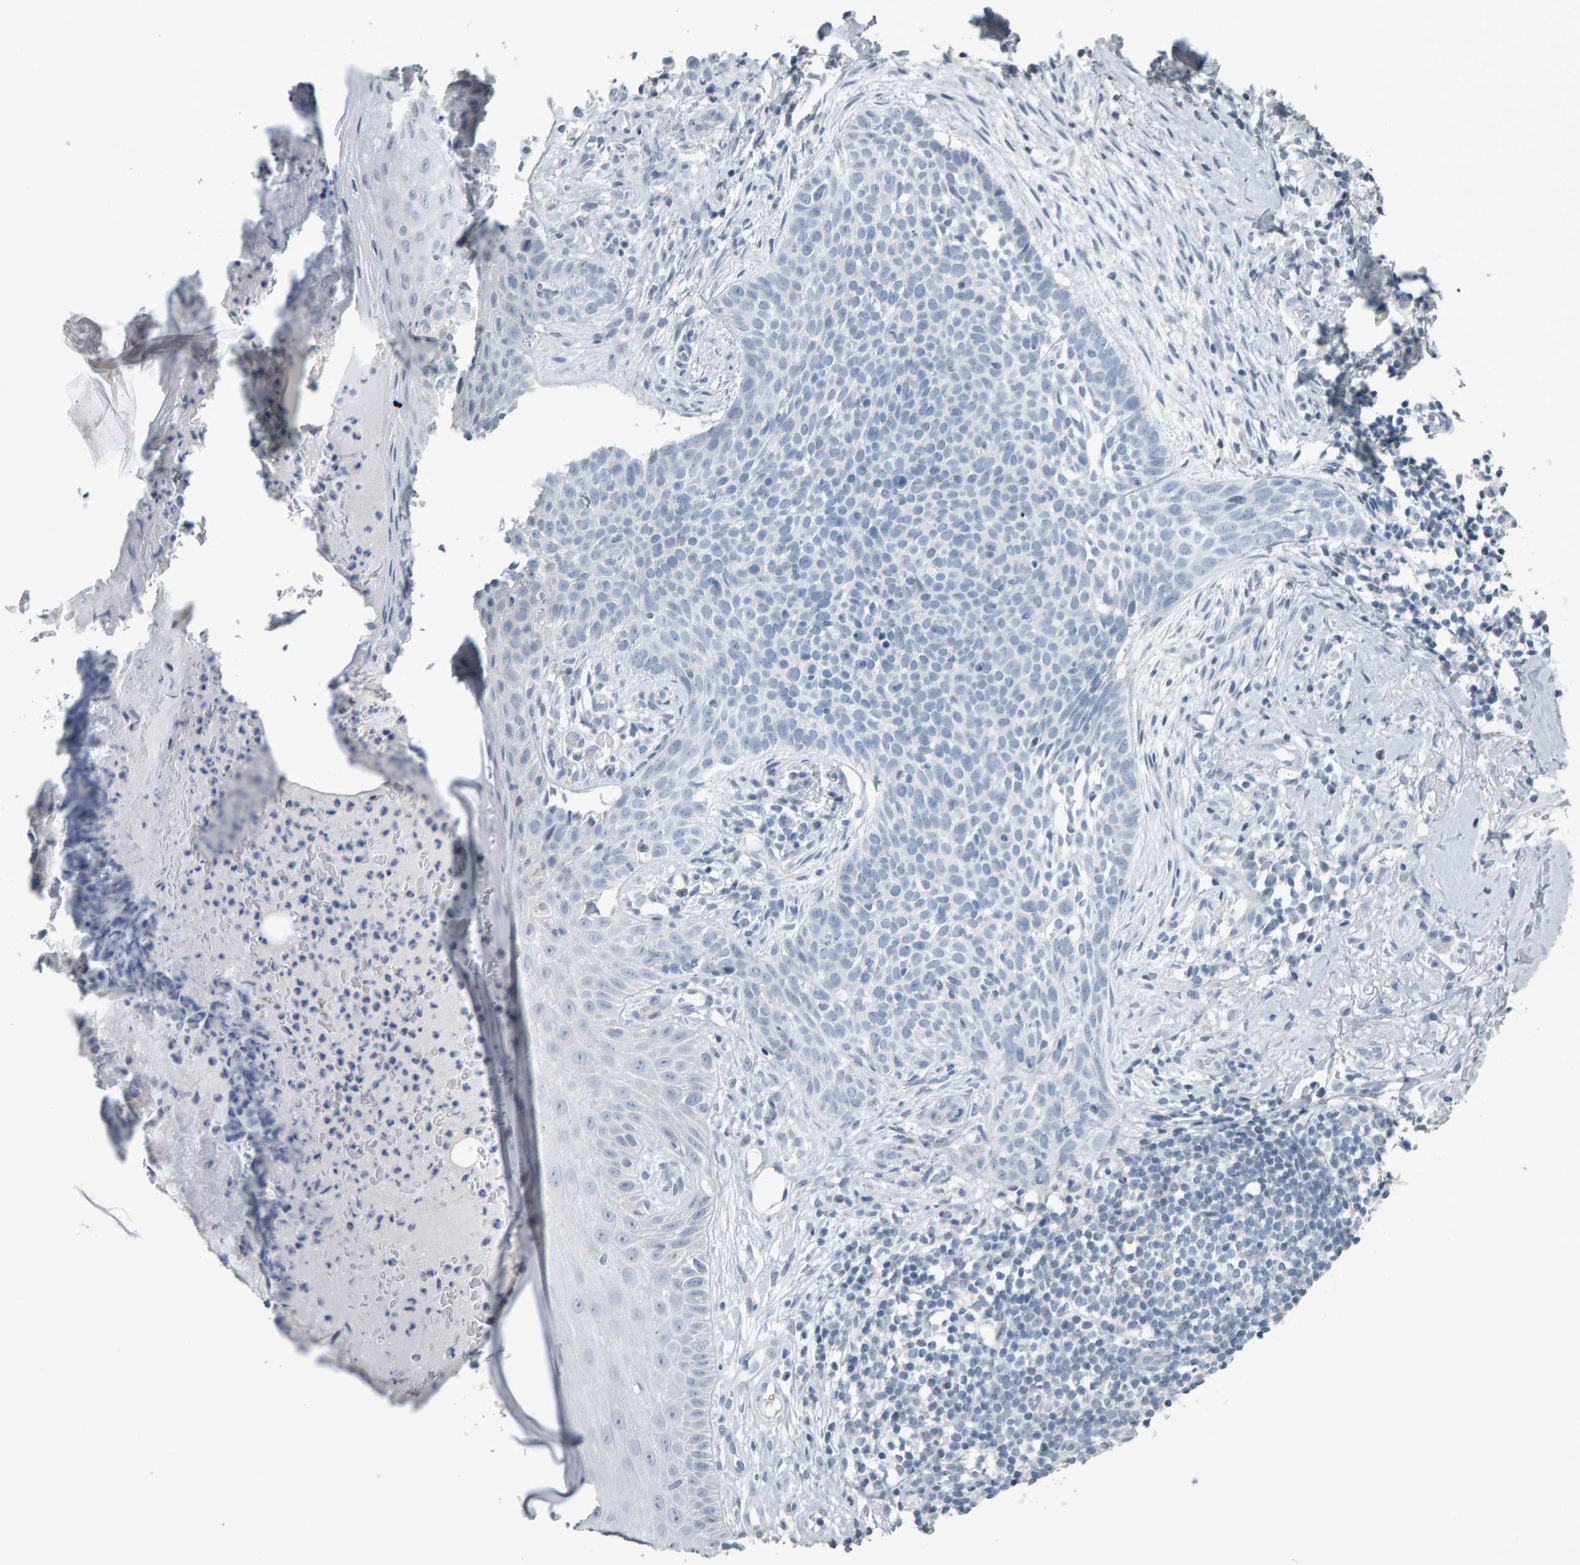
{"staining": {"intensity": "negative", "quantity": "none", "location": "none"}, "tissue": "skin cancer", "cell_type": "Tumor cells", "image_type": "cancer", "snomed": [{"axis": "morphology", "description": "Normal tissue, NOS"}, {"axis": "morphology", "description": "Basal cell carcinoma"}, {"axis": "topography", "description": "Skin"}], "caption": "Protein analysis of skin cancer shows no significant positivity in tumor cells. The staining was performed using DAB to visualize the protein expression in brown, while the nuclei were stained in blue with hematoxylin (Magnification: 20x).", "gene": "PYY", "patient": {"sex": "male", "age": 67}}